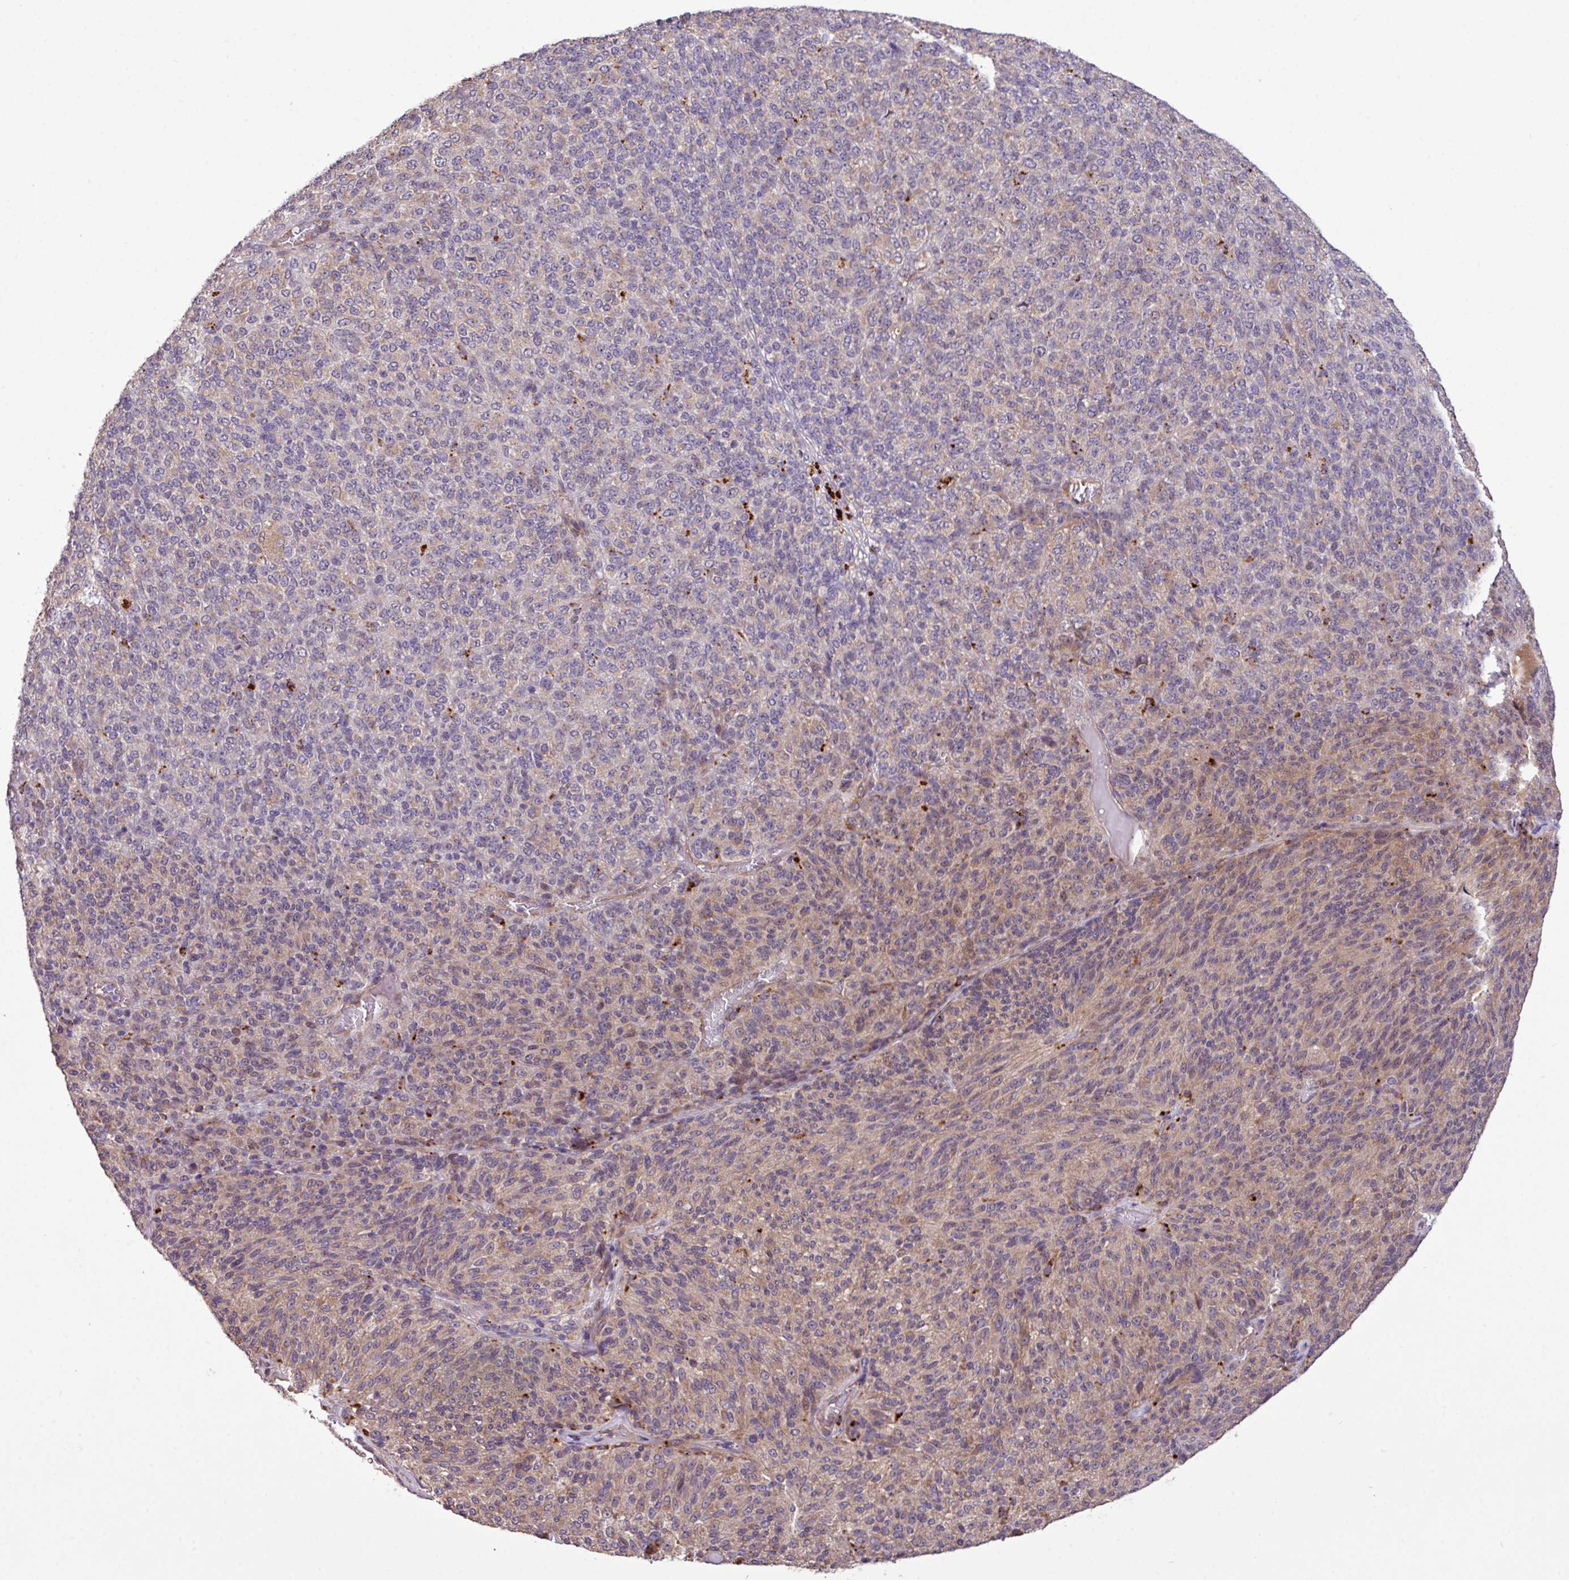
{"staining": {"intensity": "moderate", "quantity": "25%-75%", "location": "cytoplasmic/membranous,nuclear"}, "tissue": "melanoma", "cell_type": "Tumor cells", "image_type": "cancer", "snomed": [{"axis": "morphology", "description": "Malignant melanoma, Metastatic site"}, {"axis": "topography", "description": "Brain"}], "caption": "Melanoma stained for a protein displays moderate cytoplasmic/membranous and nuclear positivity in tumor cells.", "gene": "XIAP", "patient": {"sex": "female", "age": 56}}